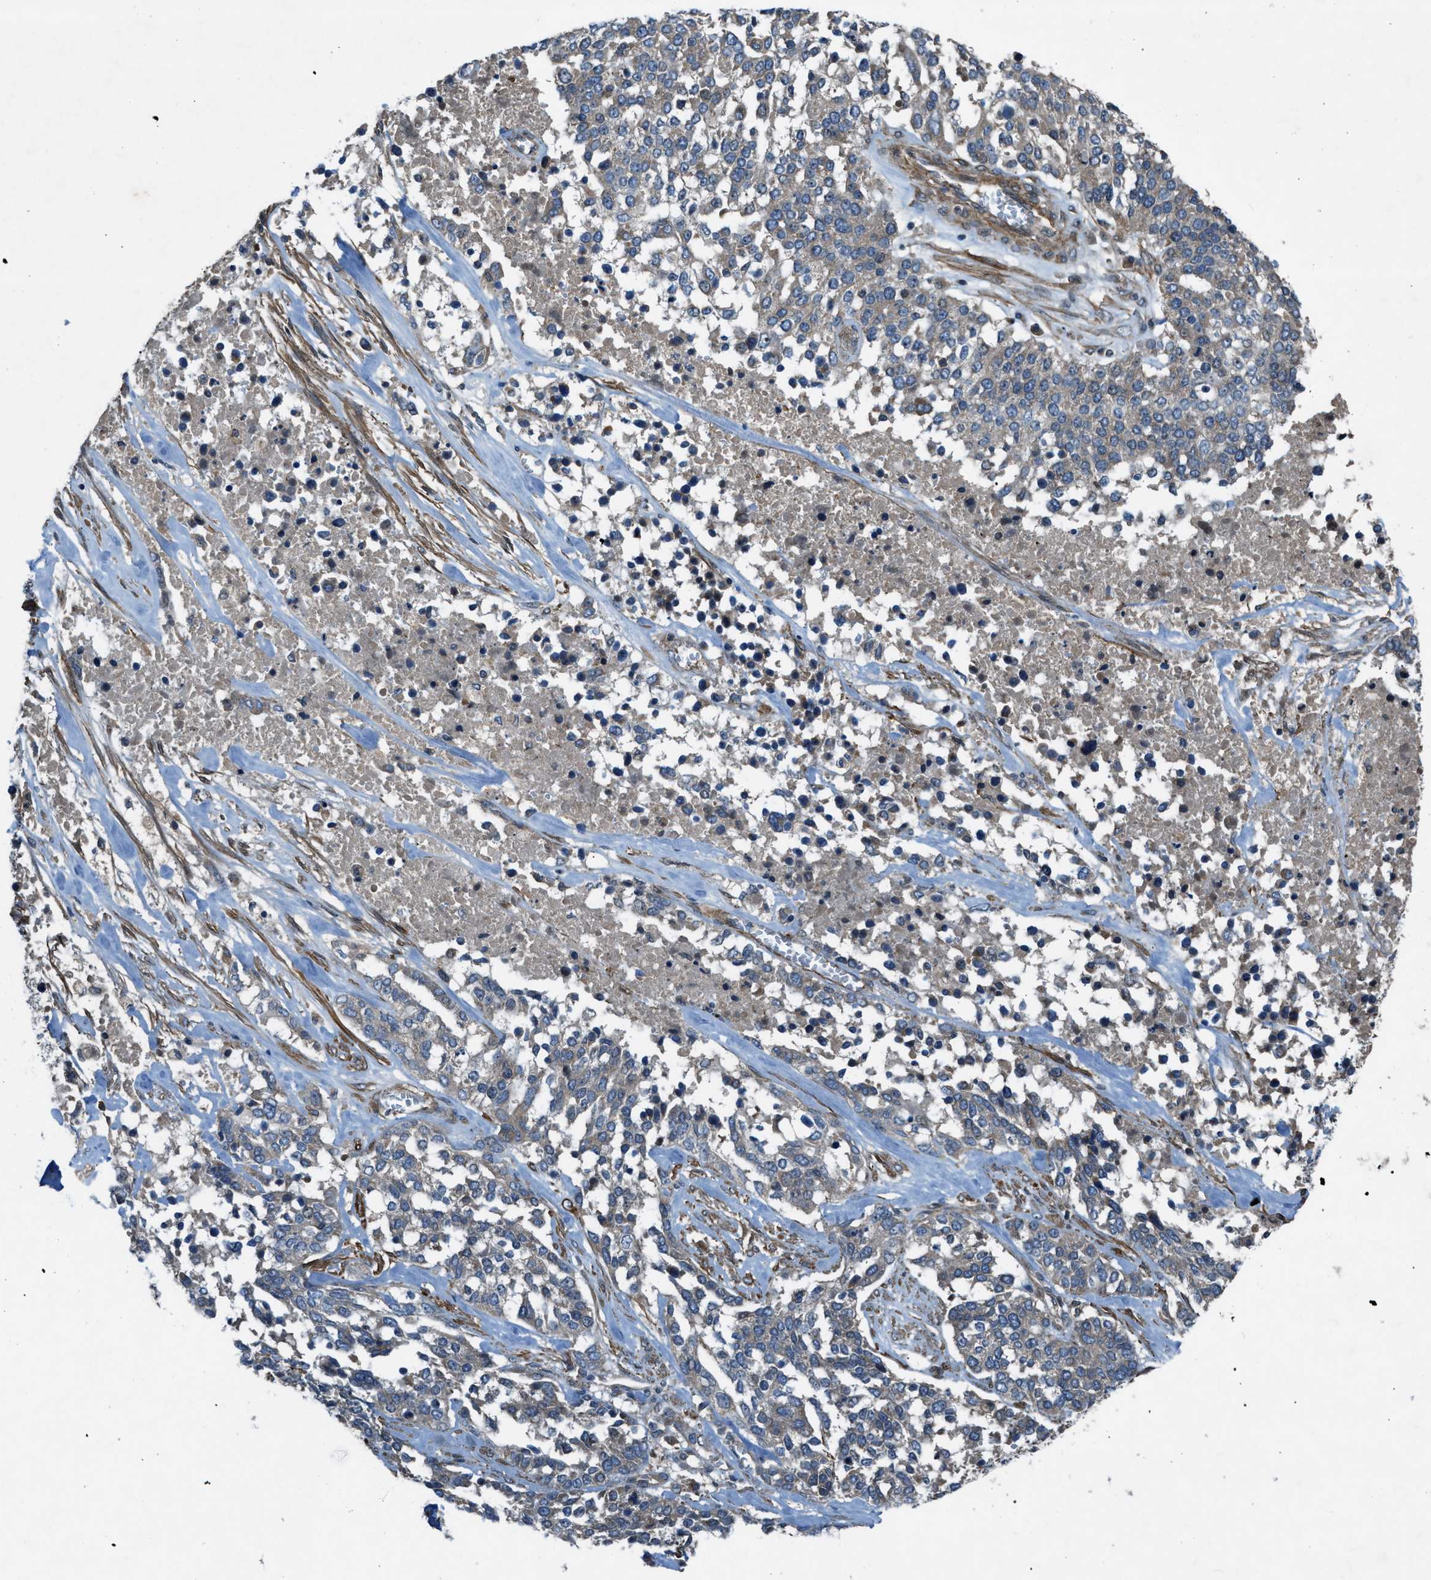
{"staining": {"intensity": "weak", "quantity": ">75%", "location": "cytoplasmic/membranous"}, "tissue": "ovarian cancer", "cell_type": "Tumor cells", "image_type": "cancer", "snomed": [{"axis": "morphology", "description": "Cystadenocarcinoma, serous, NOS"}, {"axis": "topography", "description": "Ovary"}], "caption": "This photomicrograph reveals immunohistochemistry (IHC) staining of ovarian cancer (serous cystadenocarcinoma), with low weak cytoplasmic/membranous staining in approximately >75% of tumor cells.", "gene": "VEZT", "patient": {"sex": "female", "age": 44}}